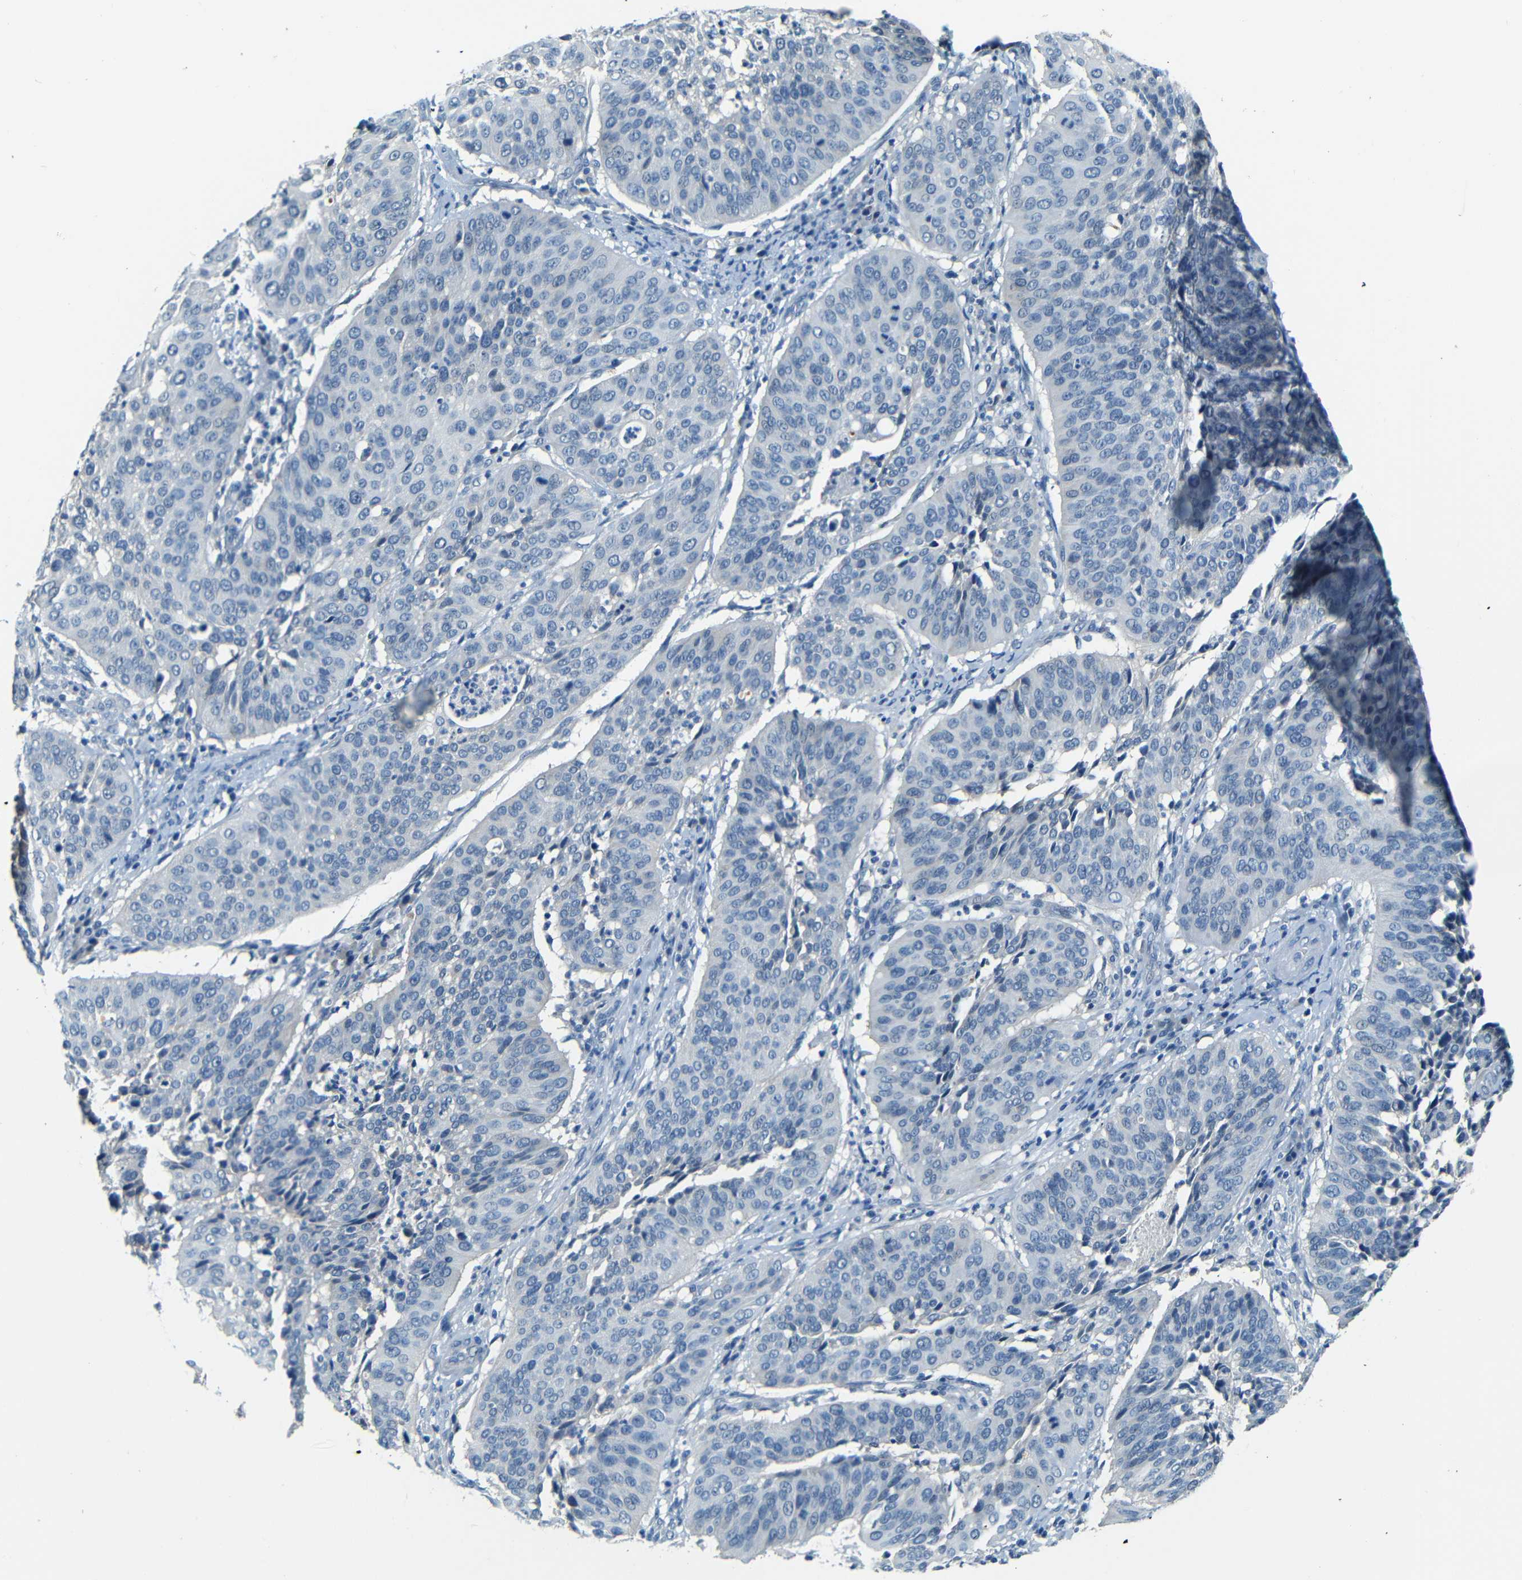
{"staining": {"intensity": "negative", "quantity": "none", "location": "none"}, "tissue": "cervical cancer", "cell_type": "Tumor cells", "image_type": "cancer", "snomed": [{"axis": "morphology", "description": "Normal tissue, NOS"}, {"axis": "morphology", "description": "Squamous cell carcinoma, NOS"}, {"axis": "topography", "description": "Cervix"}], "caption": "Immunohistochemistry (IHC) image of cervical cancer (squamous cell carcinoma) stained for a protein (brown), which displays no expression in tumor cells.", "gene": "ZMAT1", "patient": {"sex": "female", "age": 39}}